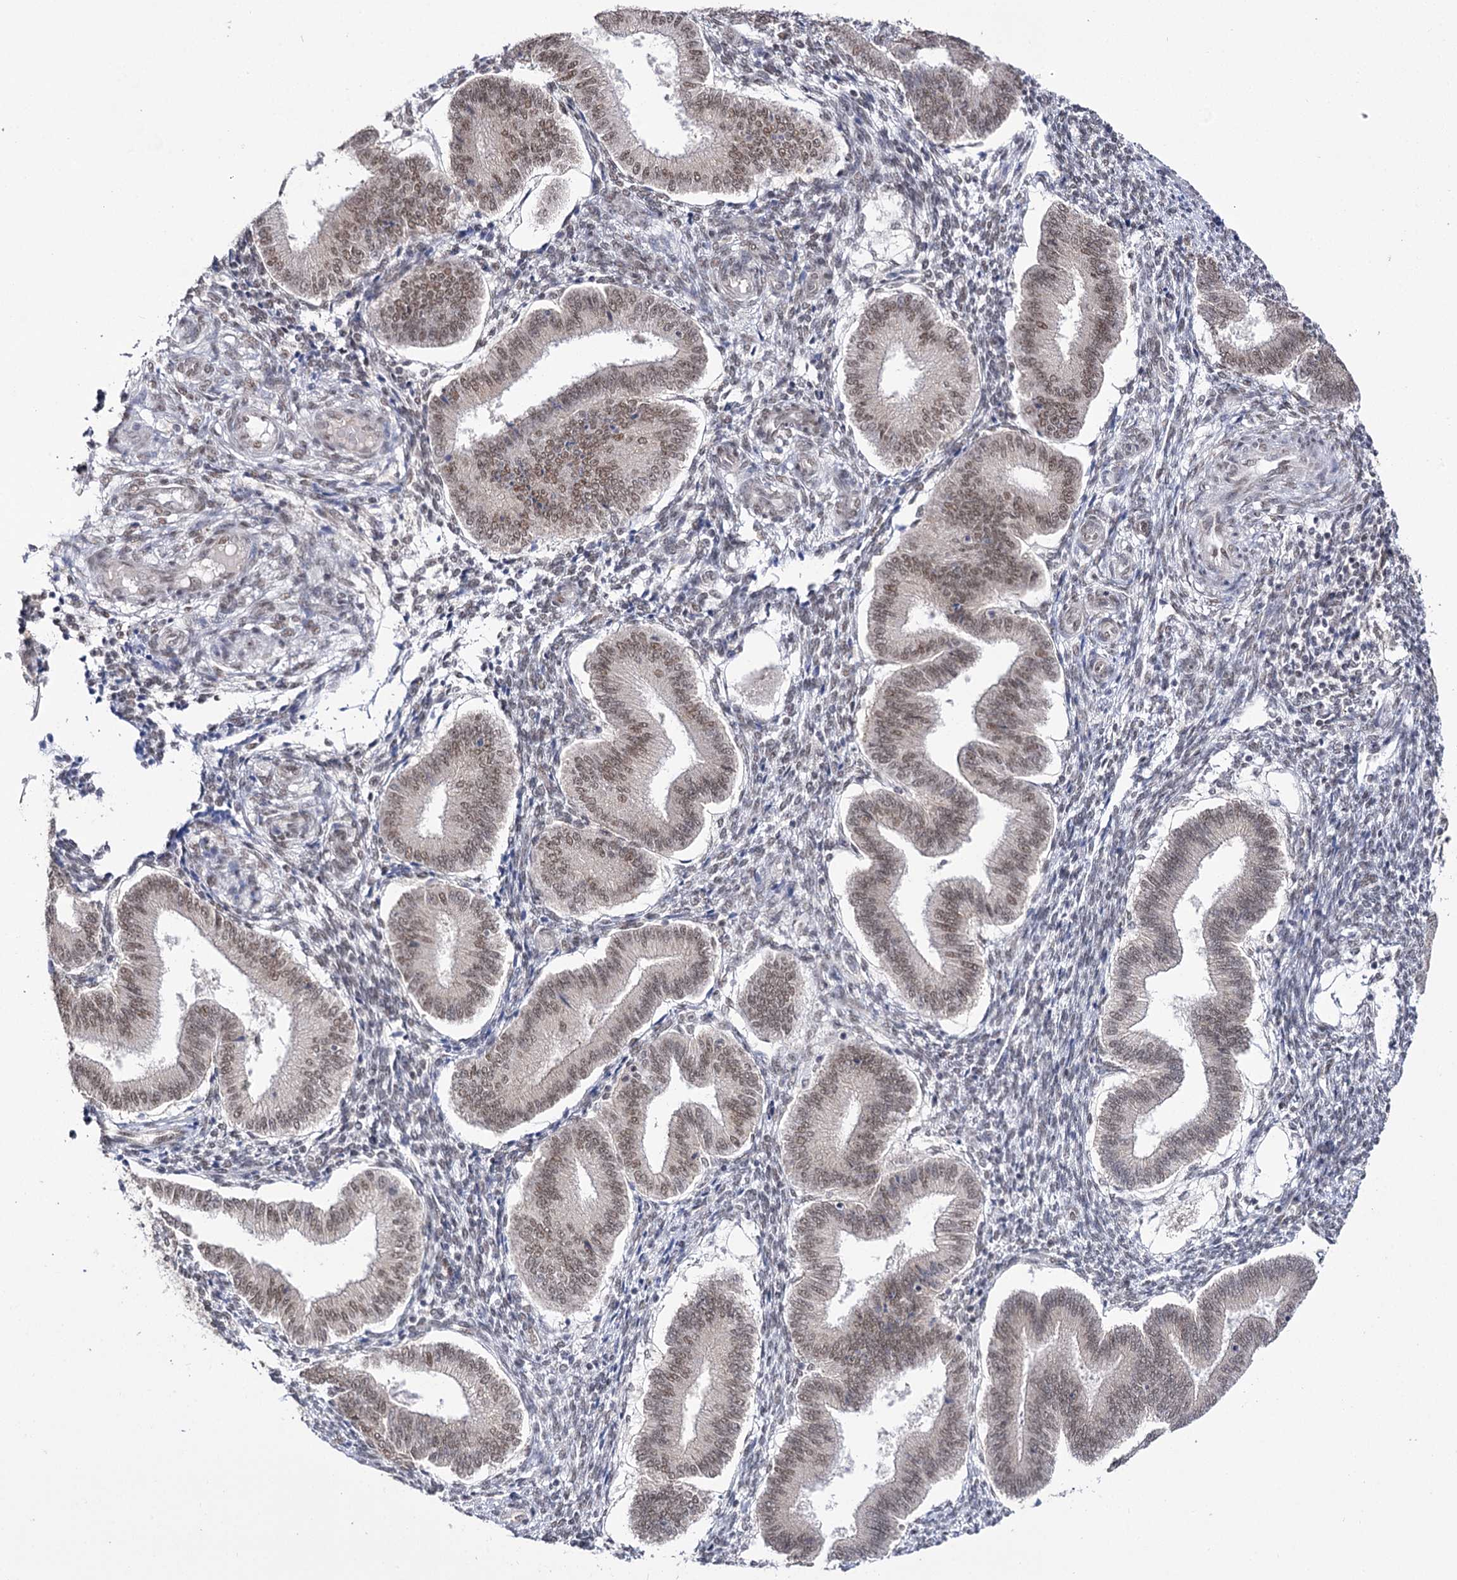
{"staining": {"intensity": "weak", "quantity": "<25%", "location": "nuclear"}, "tissue": "endometrium", "cell_type": "Cells in endometrial stroma", "image_type": "normal", "snomed": [{"axis": "morphology", "description": "Normal tissue, NOS"}, {"axis": "topography", "description": "Endometrium"}], "caption": "Cells in endometrial stroma are negative for brown protein staining in benign endometrium. Brightfield microscopy of immunohistochemistry (IHC) stained with DAB (brown) and hematoxylin (blue), captured at high magnification.", "gene": "VGLL4", "patient": {"sex": "female", "age": 39}}